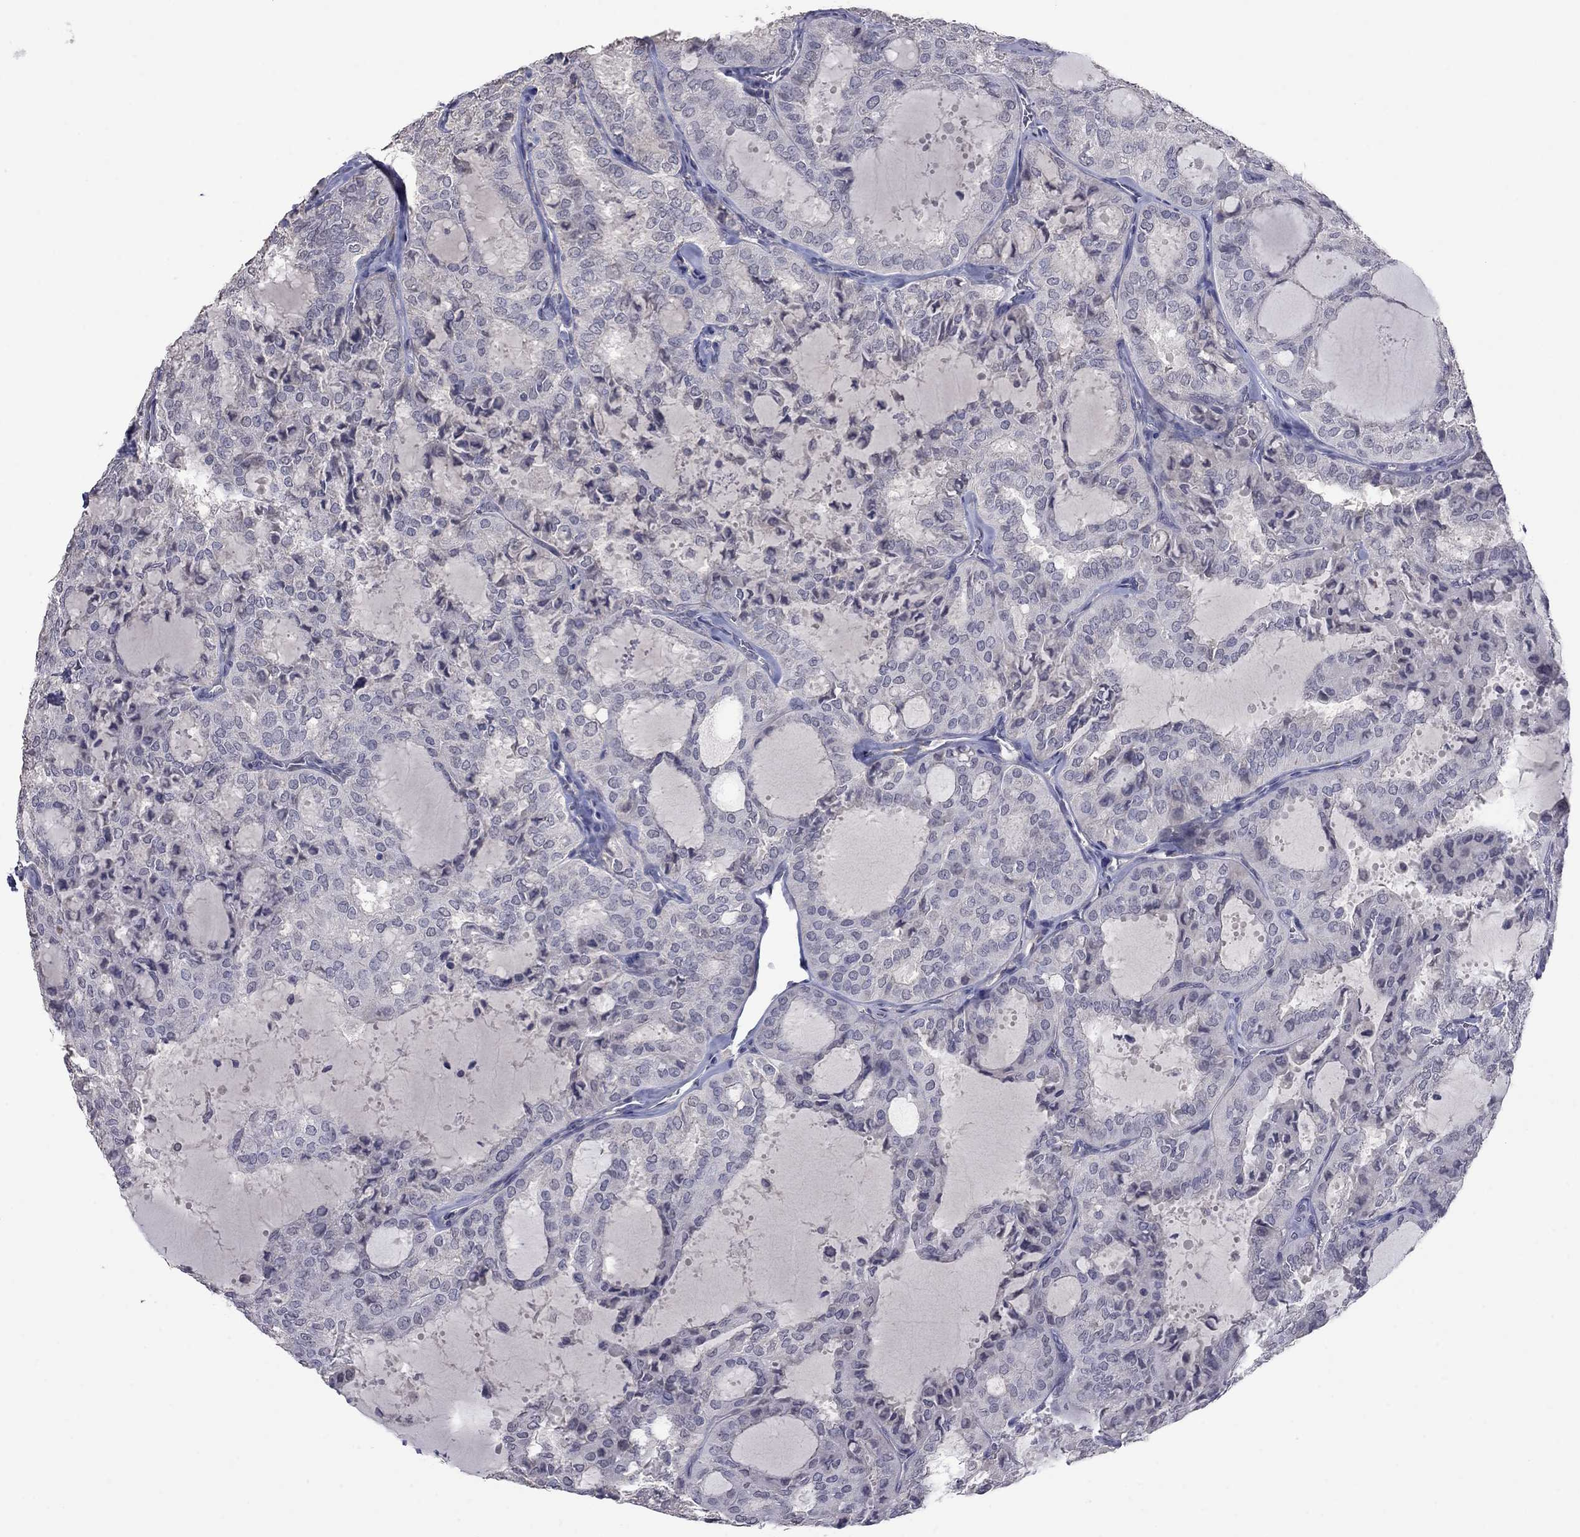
{"staining": {"intensity": "negative", "quantity": "none", "location": "none"}, "tissue": "thyroid cancer", "cell_type": "Tumor cells", "image_type": "cancer", "snomed": [{"axis": "morphology", "description": "Follicular adenoma carcinoma, NOS"}, {"axis": "topography", "description": "Thyroid gland"}], "caption": "Tumor cells are negative for brown protein staining in thyroid follicular adenoma carcinoma.", "gene": "IP6K3", "patient": {"sex": "male", "age": 75}}